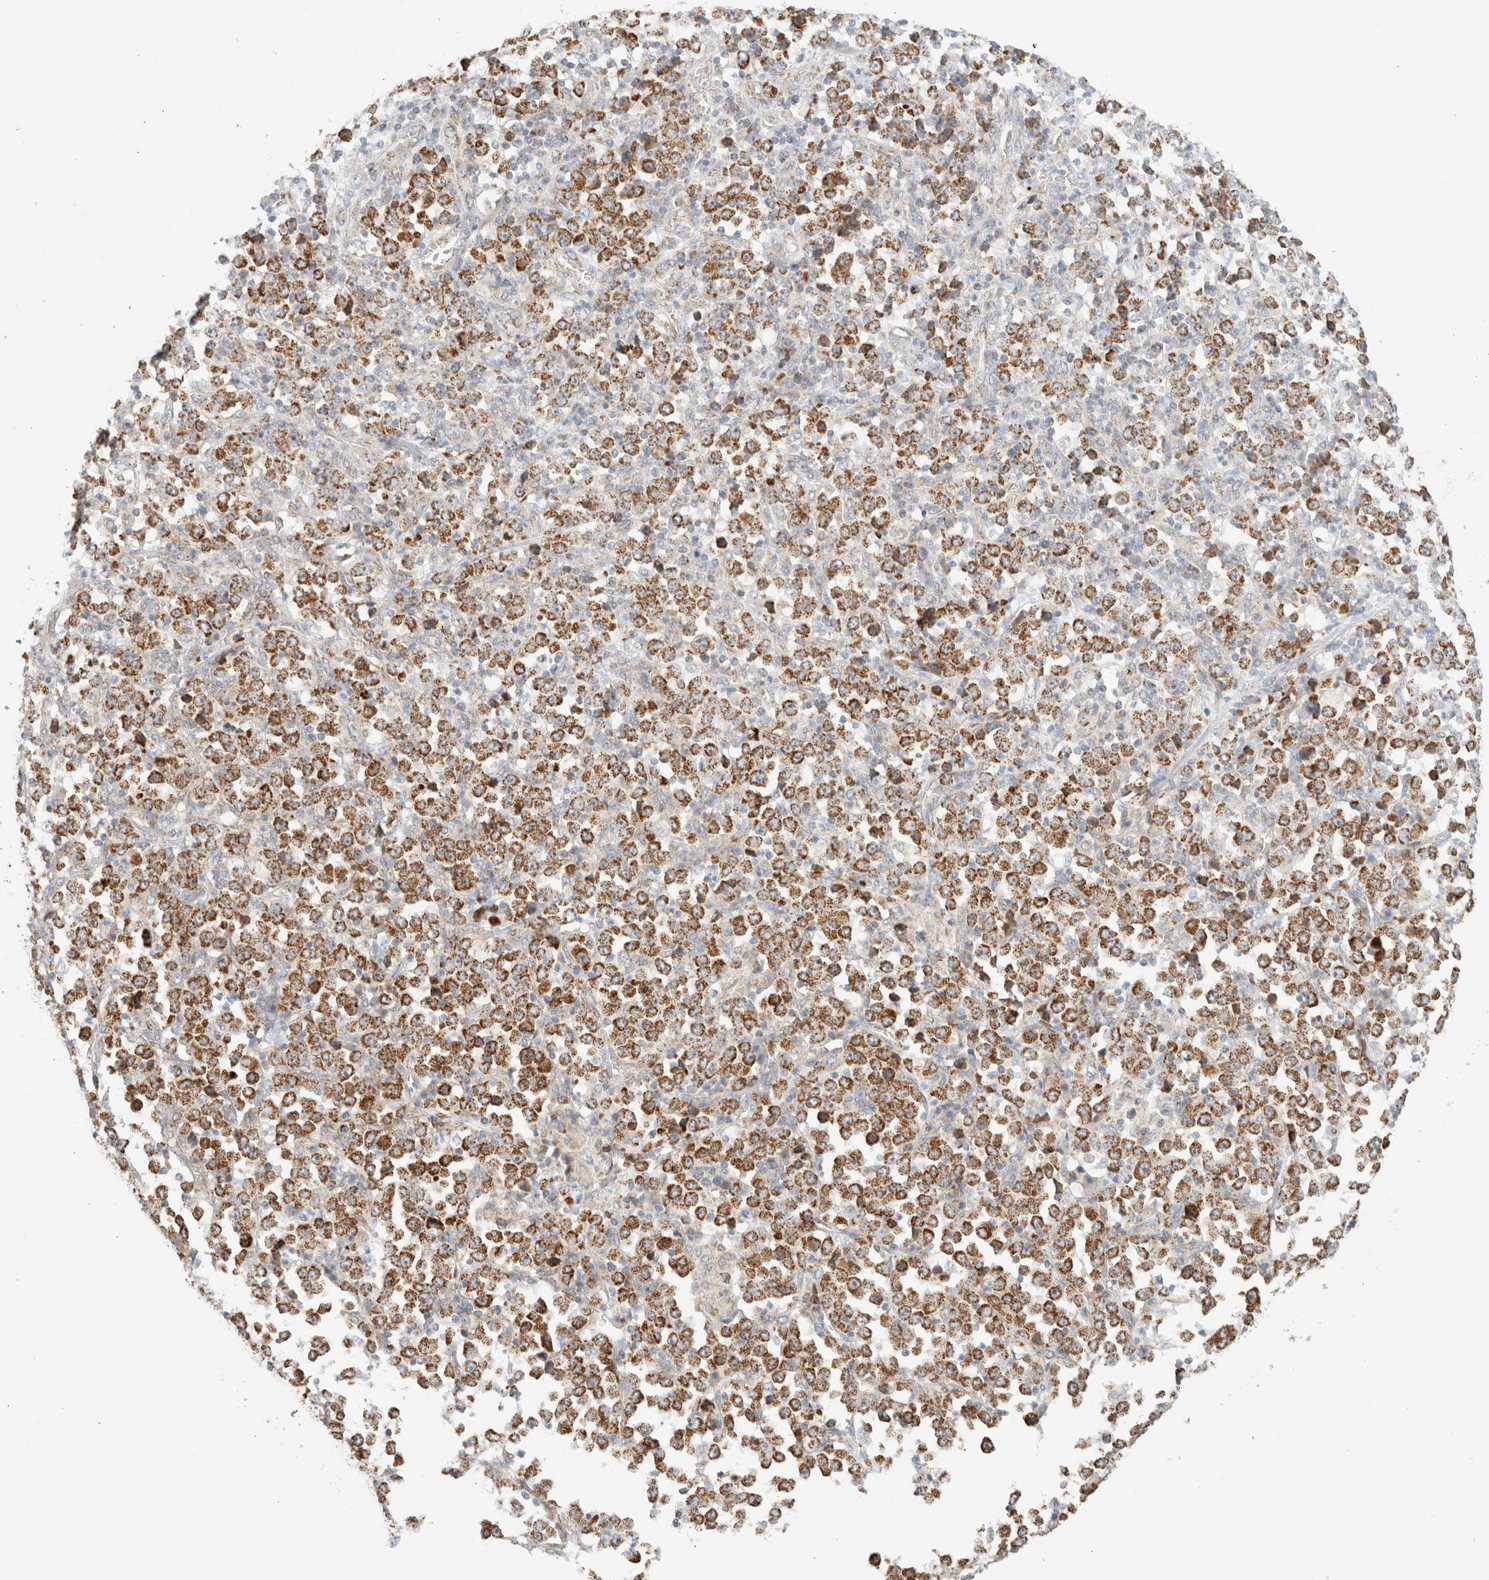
{"staining": {"intensity": "strong", "quantity": ">75%", "location": "cytoplasmic/membranous"}, "tissue": "stomach cancer", "cell_type": "Tumor cells", "image_type": "cancer", "snomed": [{"axis": "morphology", "description": "Normal tissue, NOS"}, {"axis": "morphology", "description": "Adenocarcinoma, NOS"}, {"axis": "topography", "description": "Stomach, upper"}, {"axis": "topography", "description": "Stomach"}], "caption": "Brown immunohistochemical staining in adenocarcinoma (stomach) displays strong cytoplasmic/membranous staining in approximately >75% of tumor cells.", "gene": "MRM3", "patient": {"sex": "male", "age": 59}}